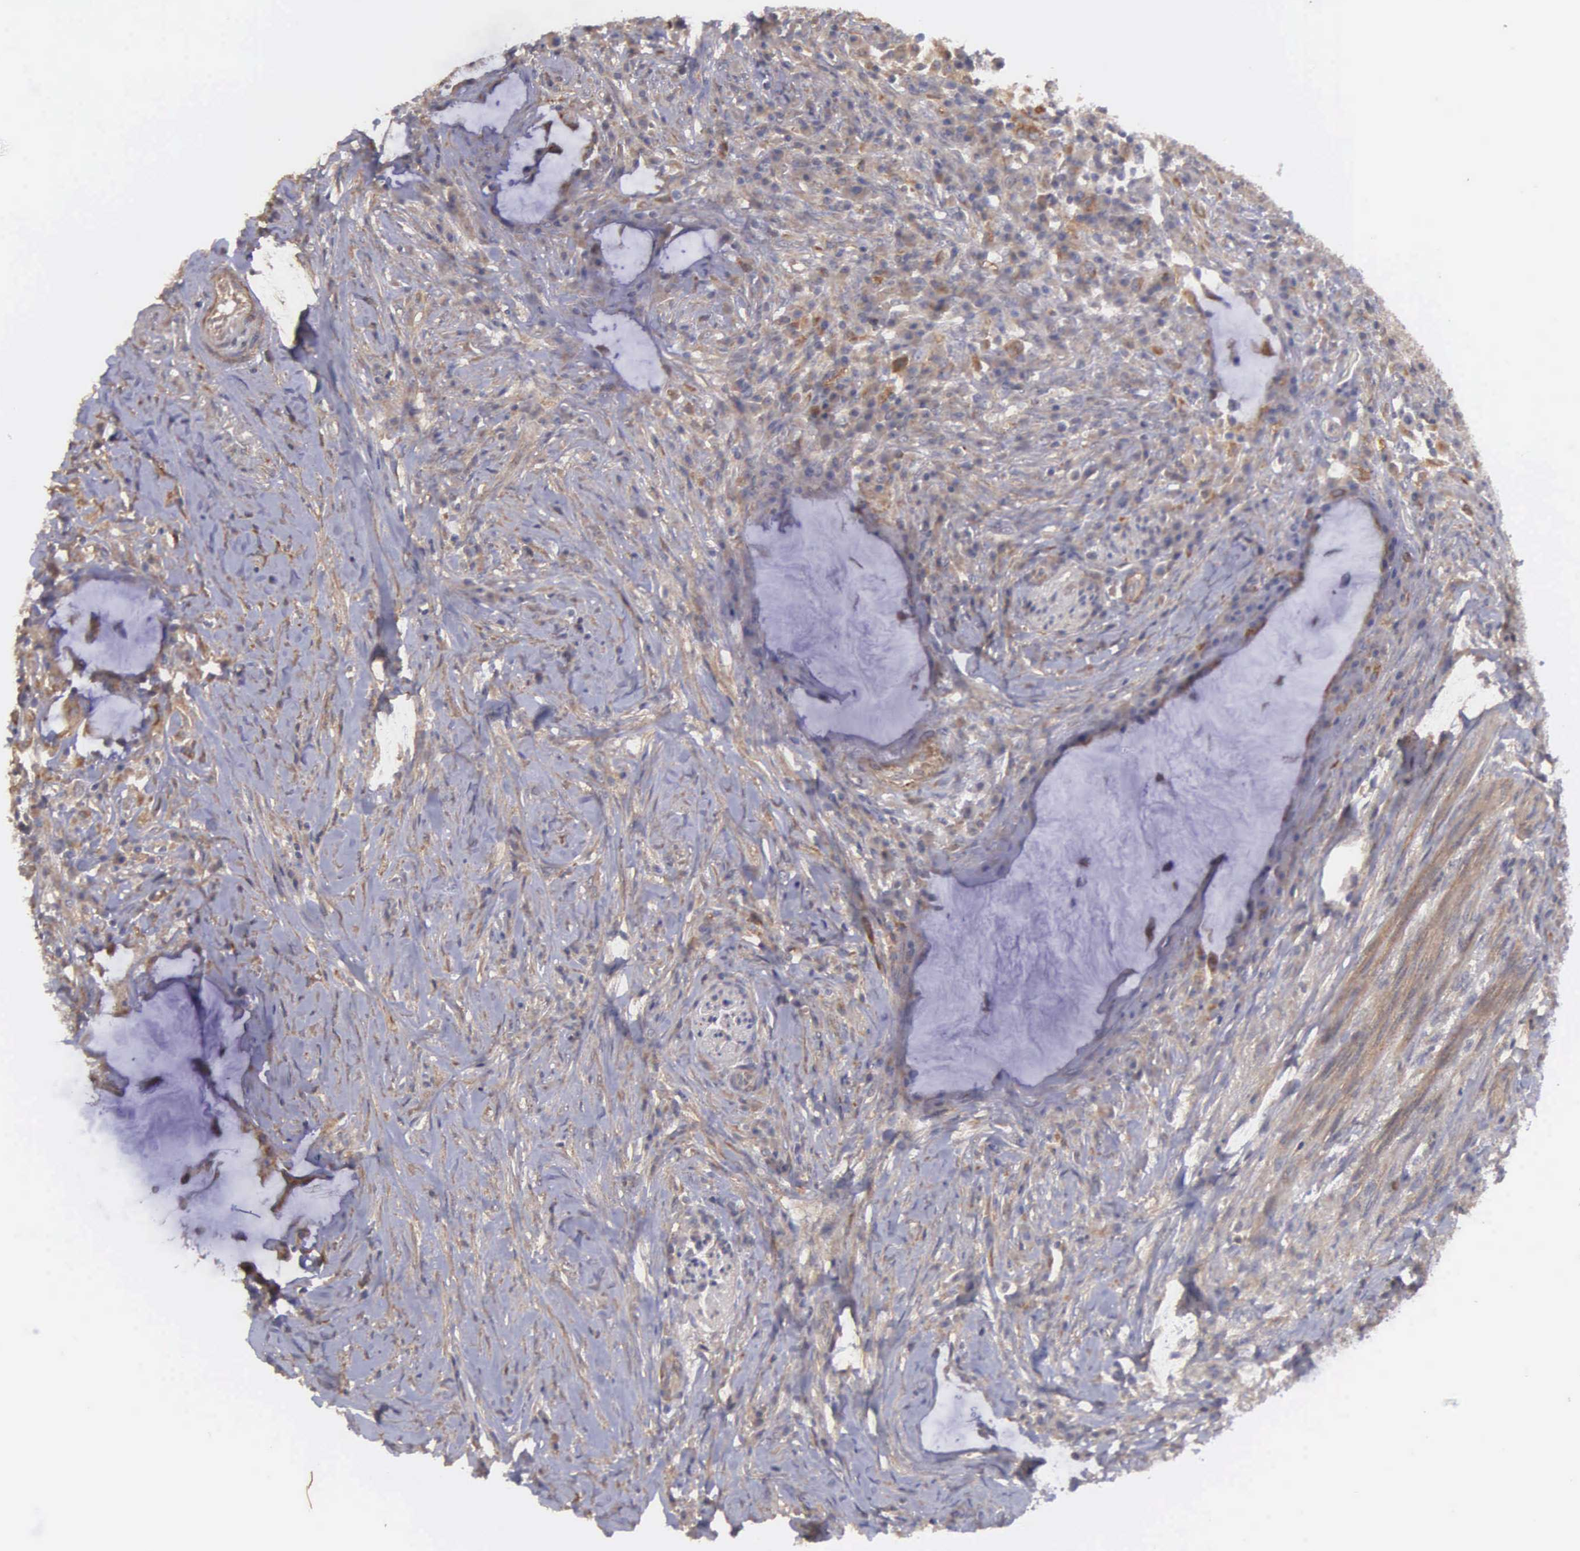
{"staining": {"intensity": "weak", "quantity": ">75%", "location": "cytoplasmic/membranous"}, "tissue": "colorectal cancer", "cell_type": "Tumor cells", "image_type": "cancer", "snomed": [{"axis": "morphology", "description": "Adenocarcinoma, NOS"}, {"axis": "topography", "description": "Rectum"}], "caption": "Immunohistochemistry (IHC) staining of colorectal adenocarcinoma, which reveals low levels of weak cytoplasmic/membranous expression in about >75% of tumor cells indicating weak cytoplasmic/membranous protein expression. The staining was performed using DAB (brown) for protein detection and nuclei were counterstained in hematoxylin (blue).", "gene": "RTL10", "patient": {"sex": "female", "age": 71}}